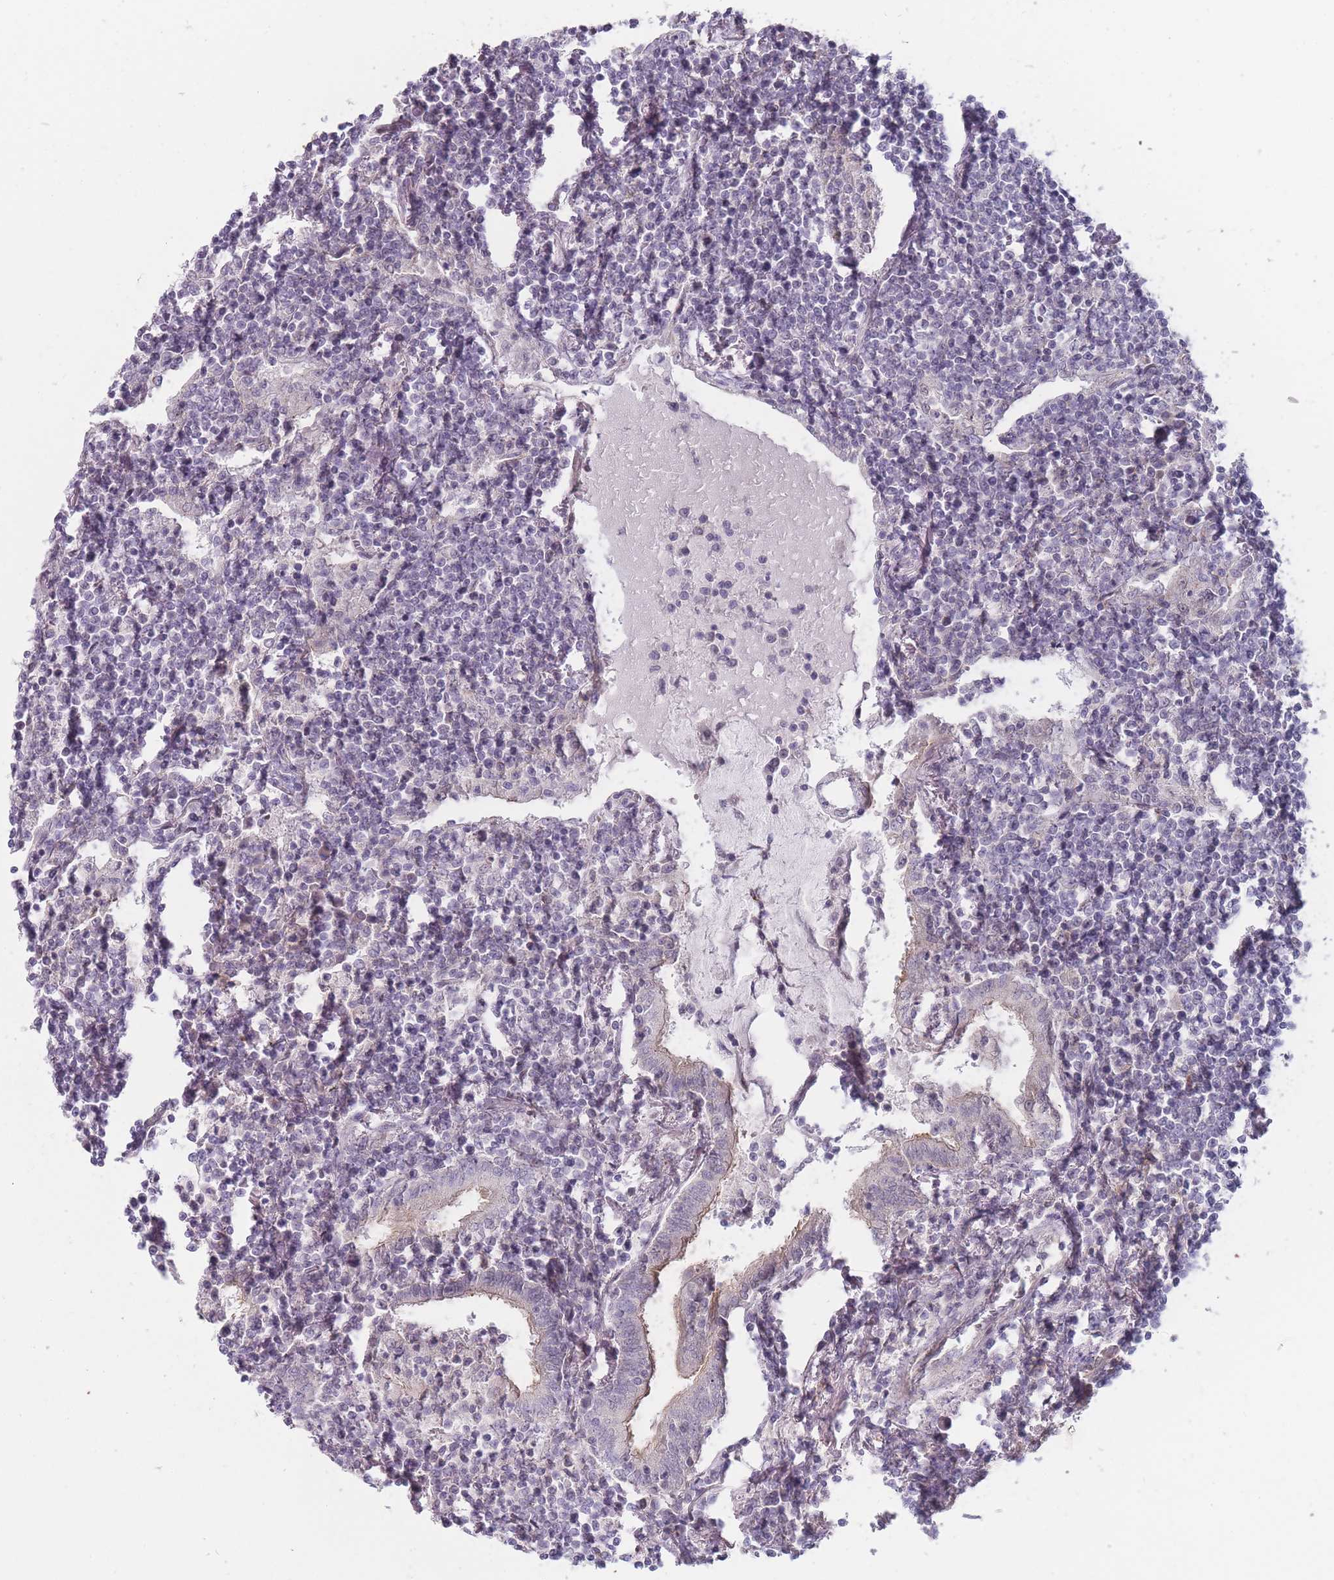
{"staining": {"intensity": "negative", "quantity": "none", "location": "none"}, "tissue": "lymphoma", "cell_type": "Tumor cells", "image_type": "cancer", "snomed": [{"axis": "morphology", "description": "Malignant lymphoma, non-Hodgkin's type, Low grade"}, {"axis": "topography", "description": "Lung"}], "caption": "DAB immunohistochemical staining of low-grade malignant lymphoma, non-Hodgkin's type exhibits no significant positivity in tumor cells.", "gene": "PCDH12", "patient": {"sex": "female", "age": 71}}